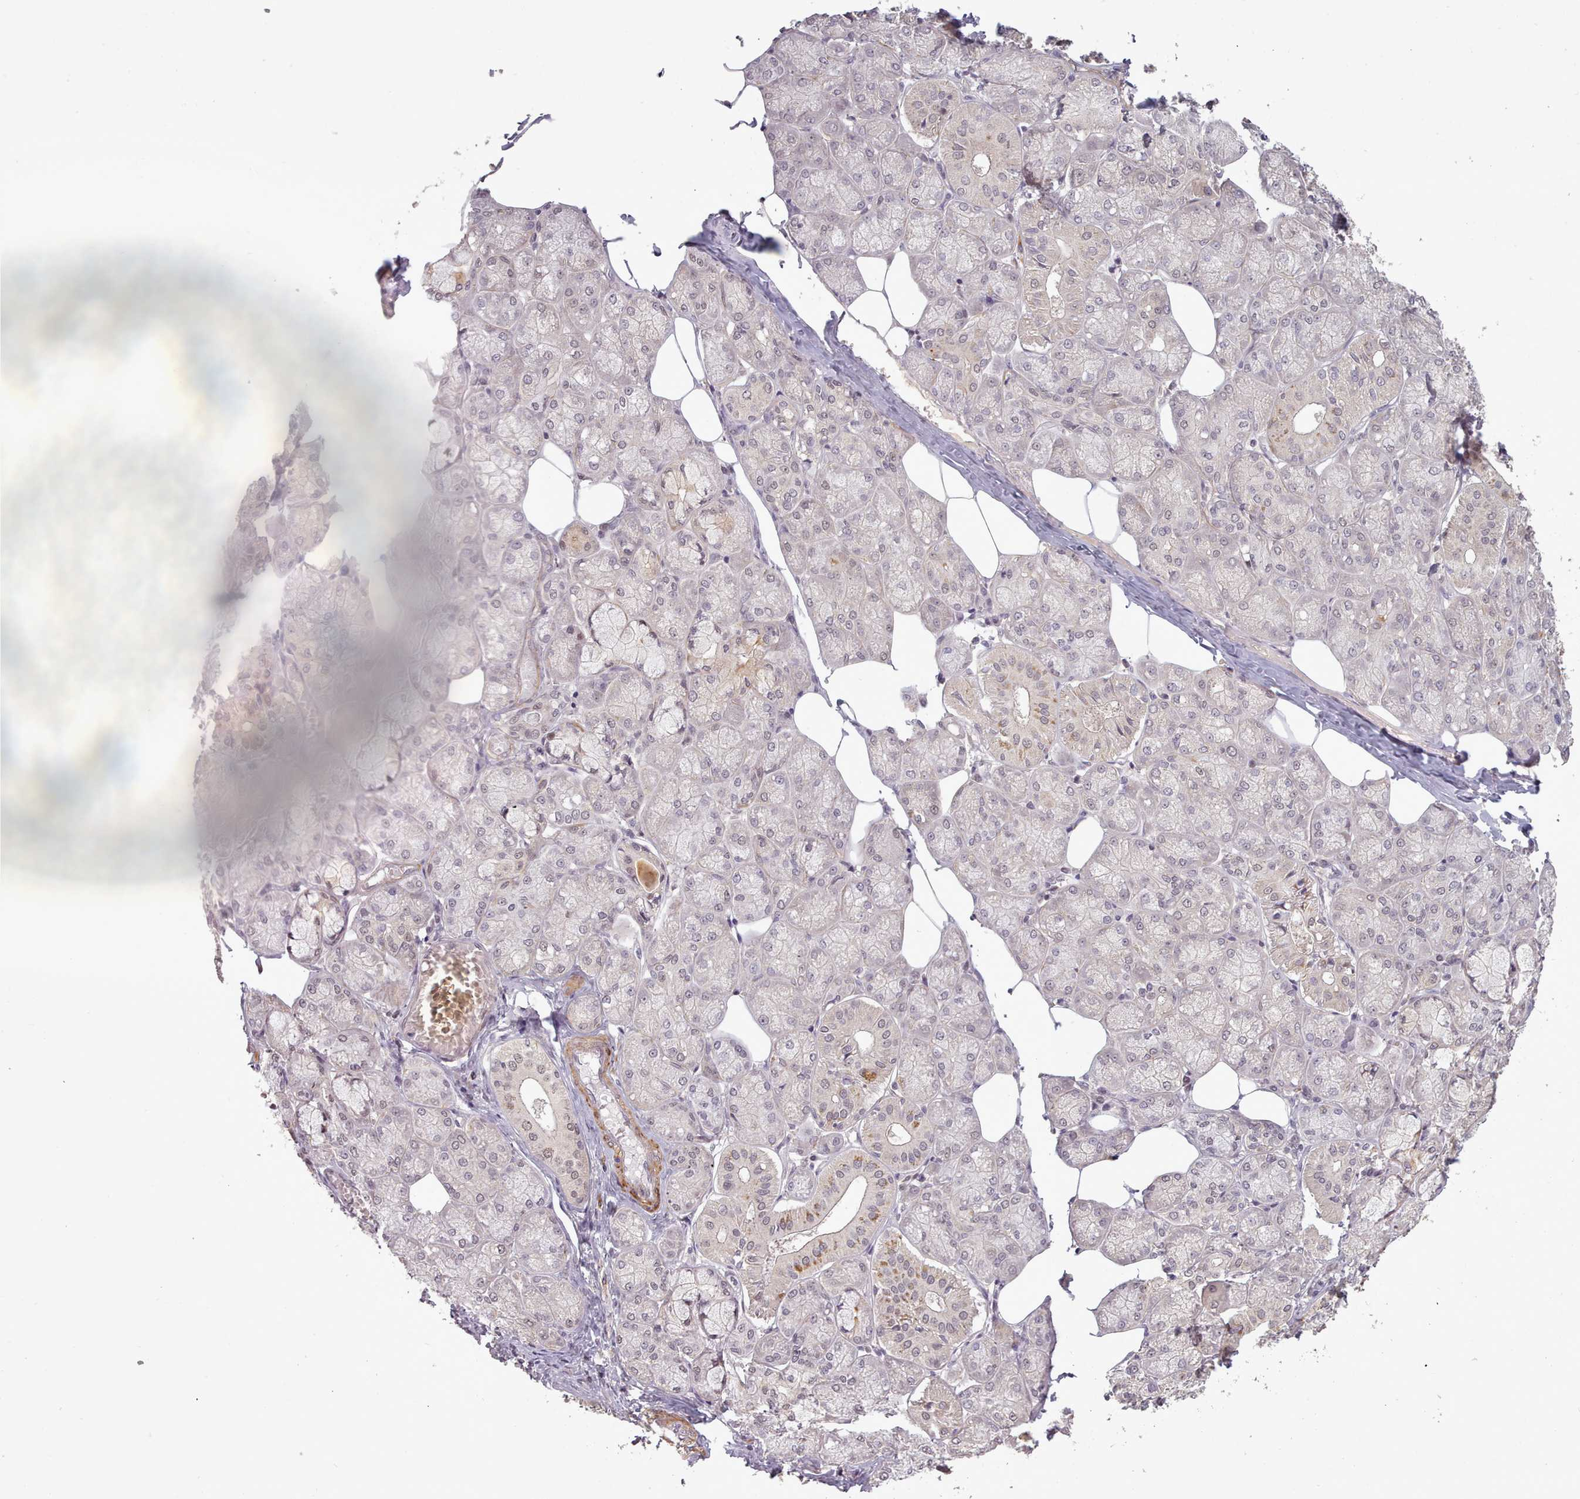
{"staining": {"intensity": "moderate", "quantity": "25%-75%", "location": "cytoplasmic/membranous,nuclear"}, "tissue": "salivary gland", "cell_type": "Glandular cells", "image_type": "normal", "snomed": [{"axis": "morphology", "description": "Normal tissue, NOS"}, {"axis": "topography", "description": "Salivary gland"}], "caption": "Glandular cells show medium levels of moderate cytoplasmic/membranous,nuclear positivity in about 25%-75% of cells in unremarkable human salivary gland. Immunohistochemistry (ihc) stains the protein of interest in brown and the nuclei are stained blue.", "gene": "CDC6", "patient": {"sex": "male", "age": 74}}